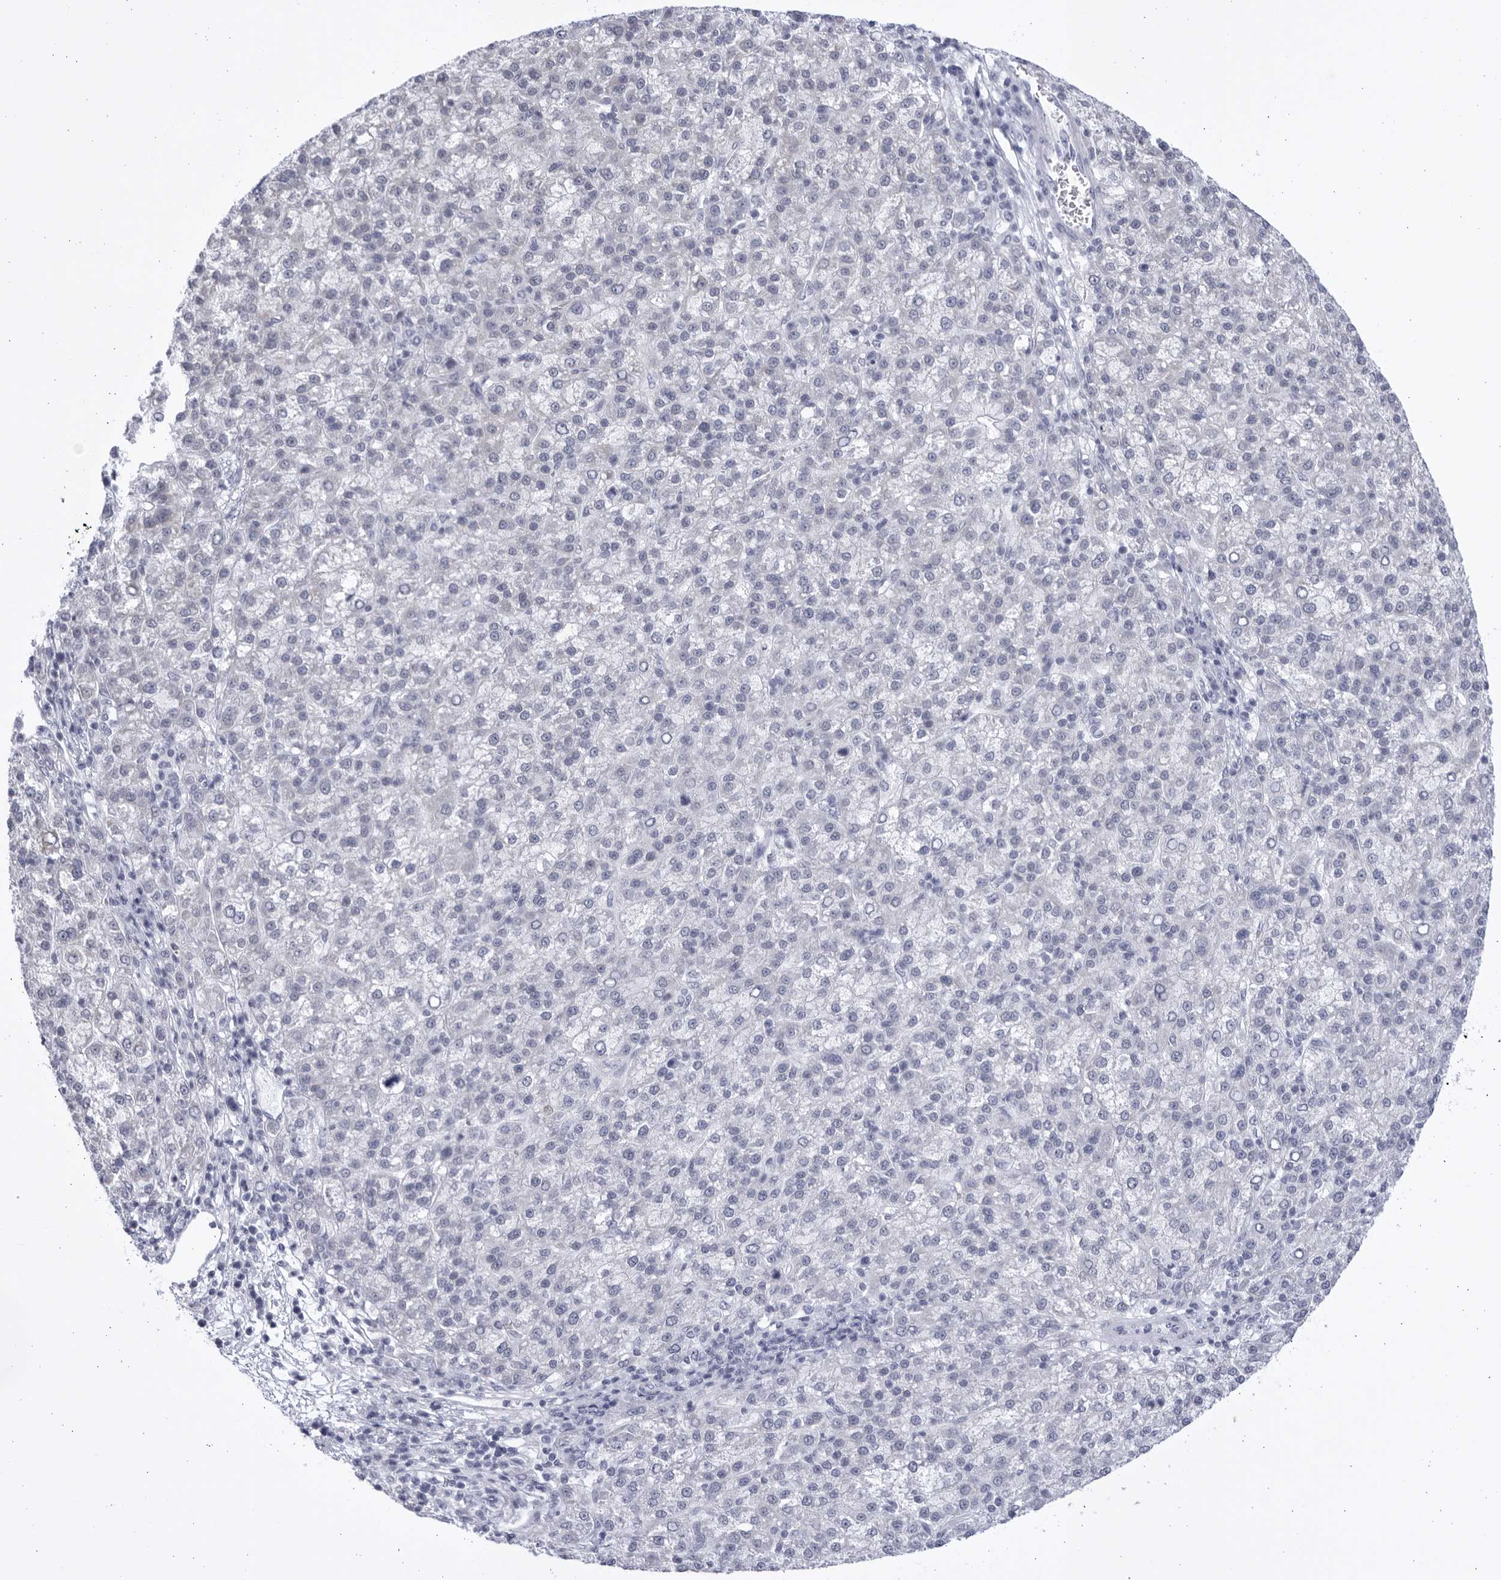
{"staining": {"intensity": "negative", "quantity": "none", "location": "none"}, "tissue": "liver cancer", "cell_type": "Tumor cells", "image_type": "cancer", "snomed": [{"axis": "morphology", "description": "Carcinoma, Hepatocellular, NOS"}, {"axis": "topography", "description": "Liver"}], "caption": "Immunohistochemical staining of human liver hepatocellular carcinoma displays no significant positivity in tumor cells.", "gene": "CCDC181", "patient": {"sex": "female", "age": 58}}